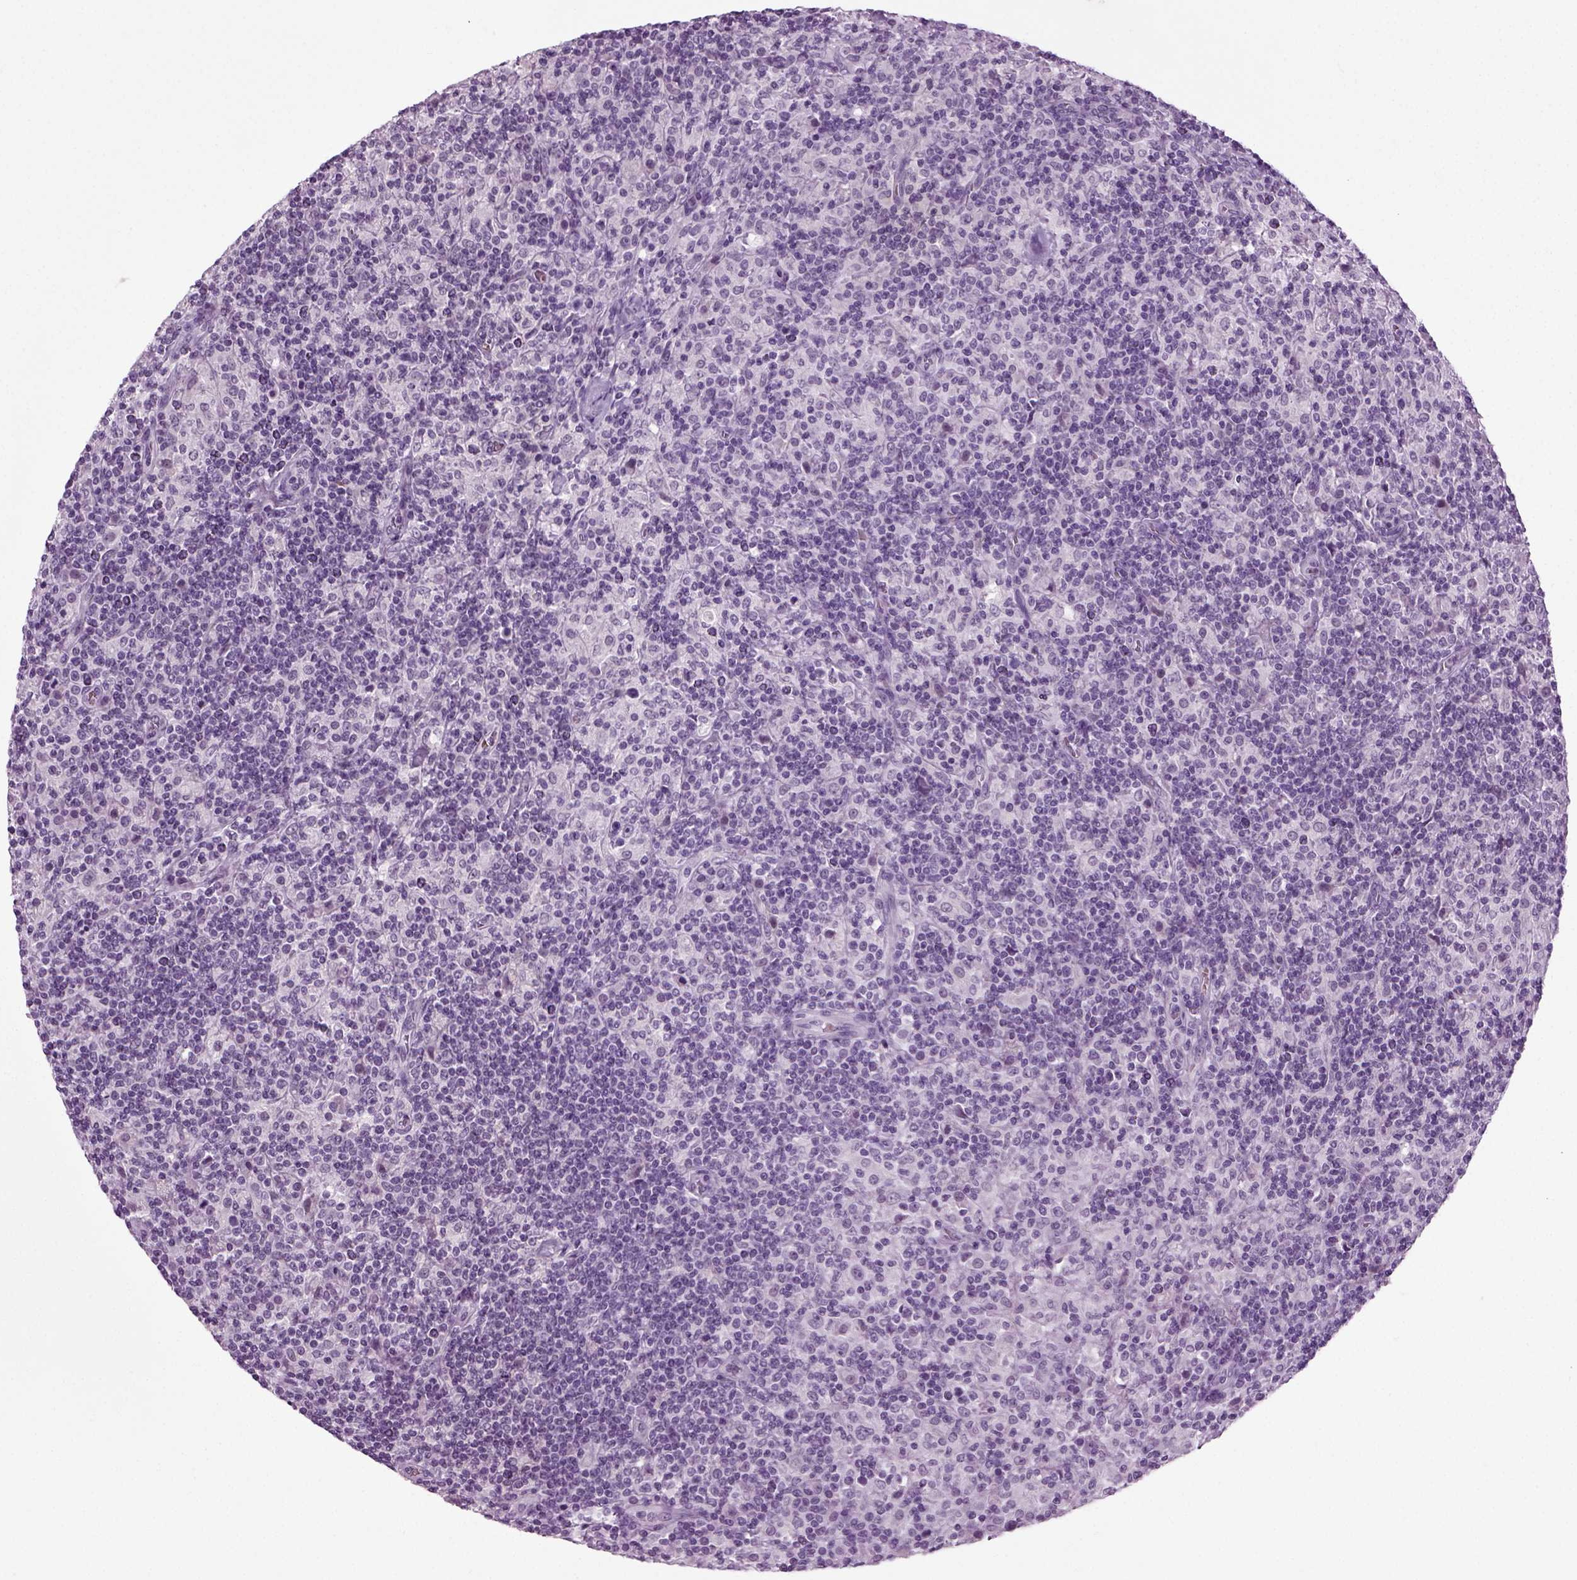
{"staining": {"intensity": "negative", "quantity": "none", "location": "none"}, "tissue": "lymphoma", "cell_type": "Tumor cells", "image_type": "cancer", "snomed": [{"axis": "morphology", "description": "Hodgkin's disease, NOS"}, {"axis": "topography", "description": "Lymph node"}], "caption": "There is no significant expression in tumor cells of Hodgkin's disease. (IHC, brightfield microscopy, high magnification).", "gene": "ZC2HC1C", "patient": {"sex": "male", "age": 70}}